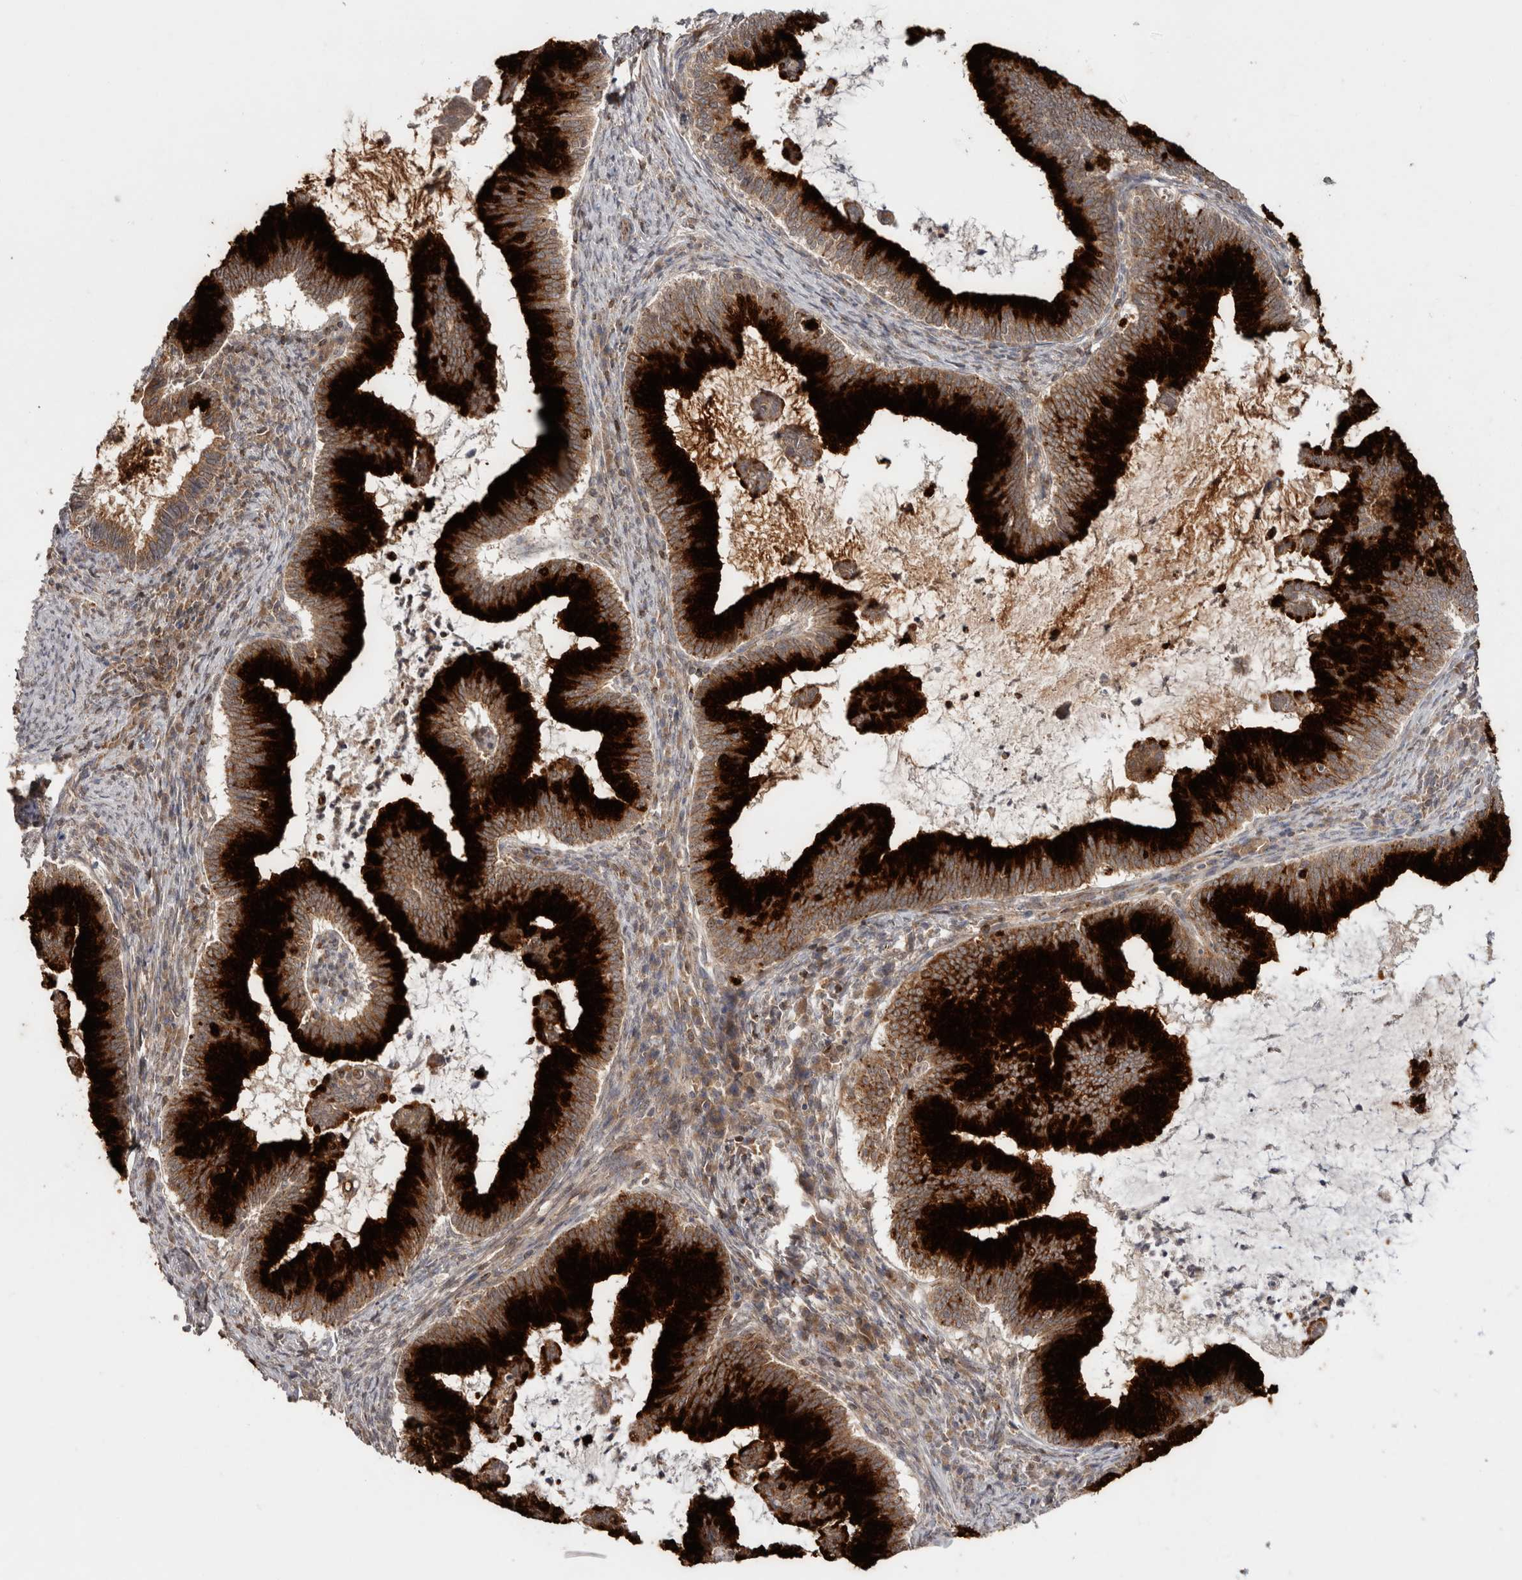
{"staining": {"intensity": "strong", "quantity": ">75%", "location": "cytoplasmic/membranous"}, "tissue": "cervical cancer", "cell_type": "Tumor cells", "image_type": "cancer", "snomed": [{"axis": "morphology", "description": "Adenocarcinoma, NOS"}, {"axis": "topography", "description": "Cervix"}], "caption": "Immunohistochemistry photomicrograph of neoplastic tissue: cervical cancer (adenocarcinoma) stained using immunohistochemistry exhibits high levels of strong protein expression localized specifically in the cytoplasmic/membranous of tumor cells, appearing as a cytoplasmic/membranous brown color.", "gene": "HMOX2", "patient": {"sex": "female", "age": 36}}